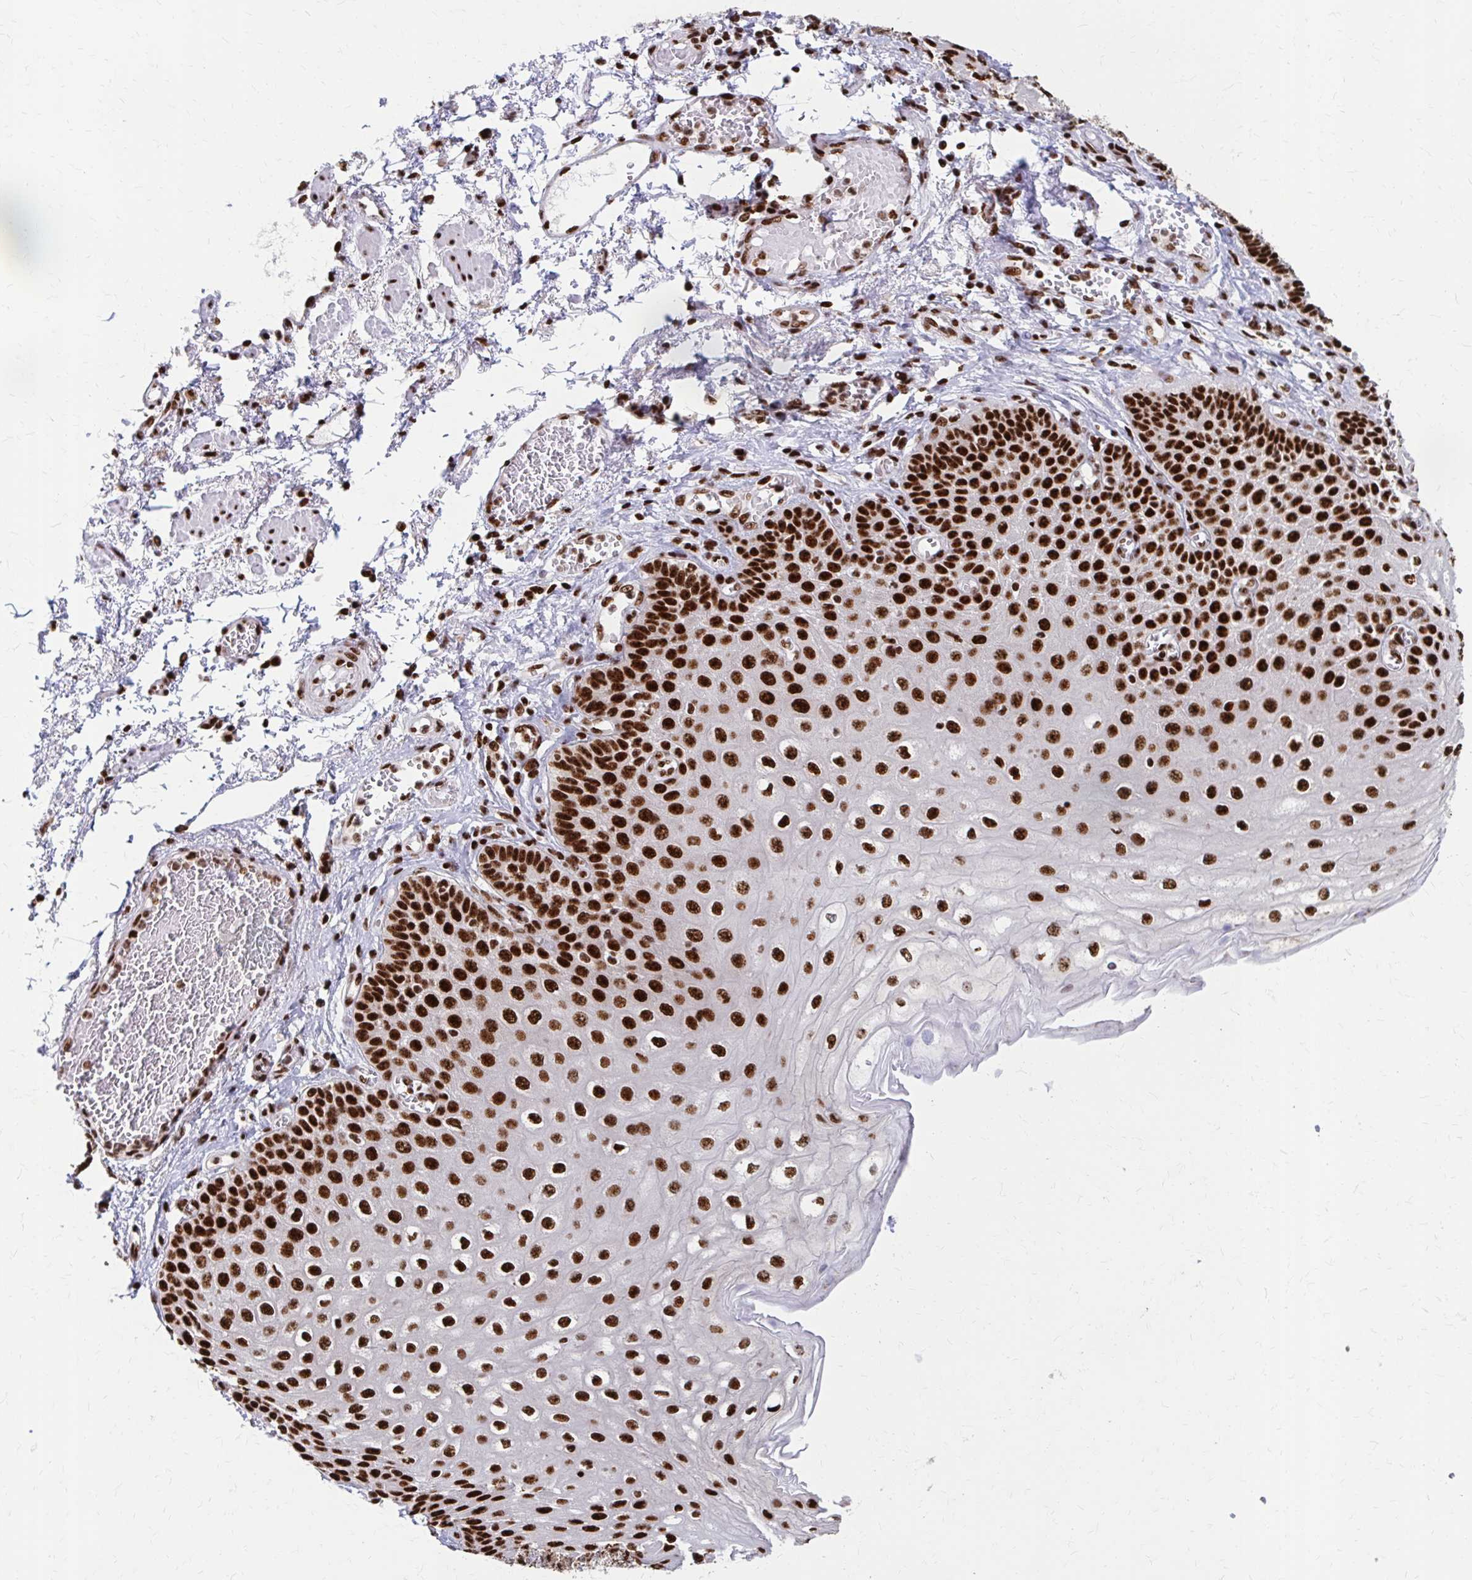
{"staining": {"intensity": "strong", "quantity": ">75%", "location": "nuclear"}, "tissue": "esophagus", "cell_type": "Squamous epithelial cells", "image_type": "normal", "snomed": [{"axis": "morphology", "description": "Normal tissue, NOS"}, {"axis": "morphology", "description": "Adenocarcinoma, NOS"}, {"axis": "topography", "description": "Esophagus"}], "caption": "An image of human esophagus stained for a protein exhibits strong nuclear brown staining in squamous epithelial cells. Ihc stains the protein of interest in brown and the nuclei are stained blue.", "gene": "CNKSR3", "patient": {"sex": "male", "age": 81}}